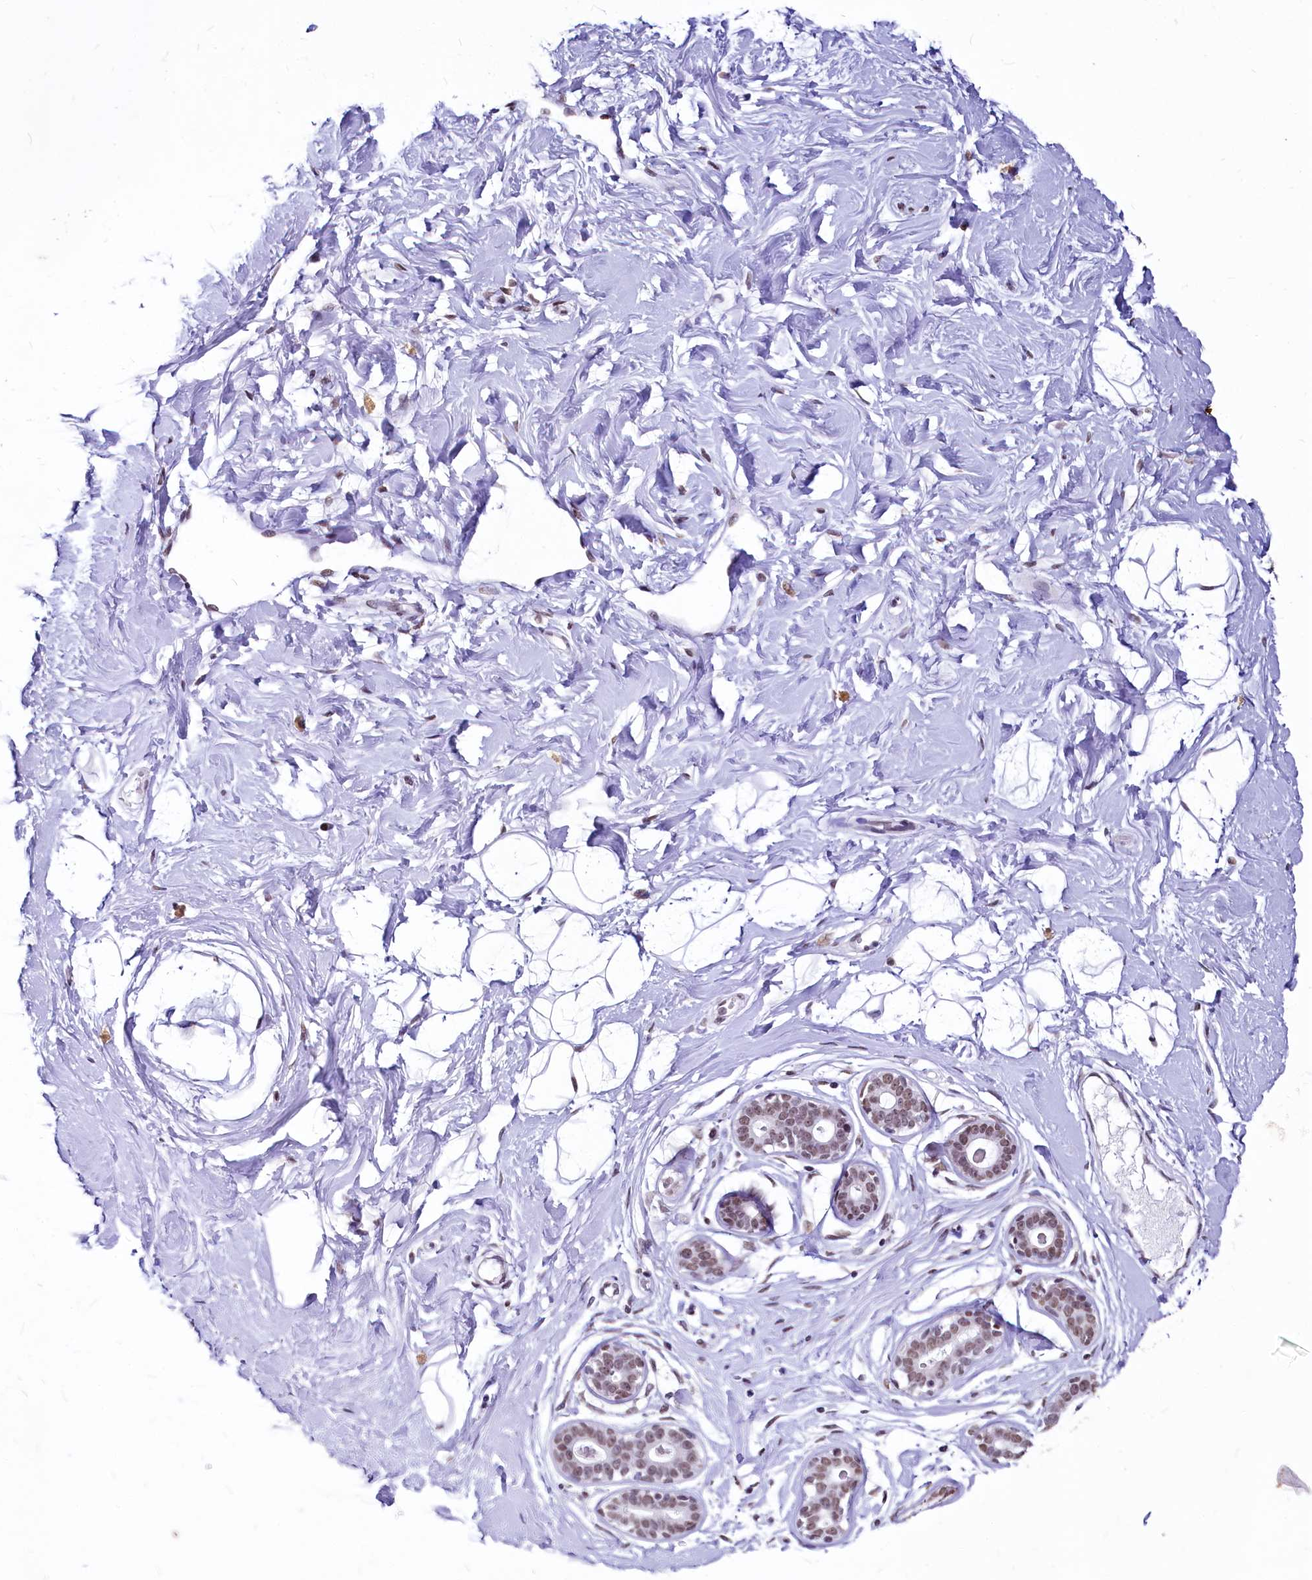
{"staining": {"intensity": "weak", "quantity": "<25%", "location": "nuclear"}, "tissue": "breast", "cell_type": "Adipocytes", "image_type": "normal", "snomed": [{"axis": "morphology", "description": "Normal tissue, NOS"}, {"axis": "morphology", "description": "Adenoma, NOS"}, {"axis": "topography", "description": "Breast"}], "caption": "This histopathology image is of unremarkable breast stained with immunohistochemistry to label a protein in brown with the nuclei are counter-stained blue. There is no staining in adipocytes.", "gene": "PARPBP", "patient": {"sex": "female", "age": 23}}